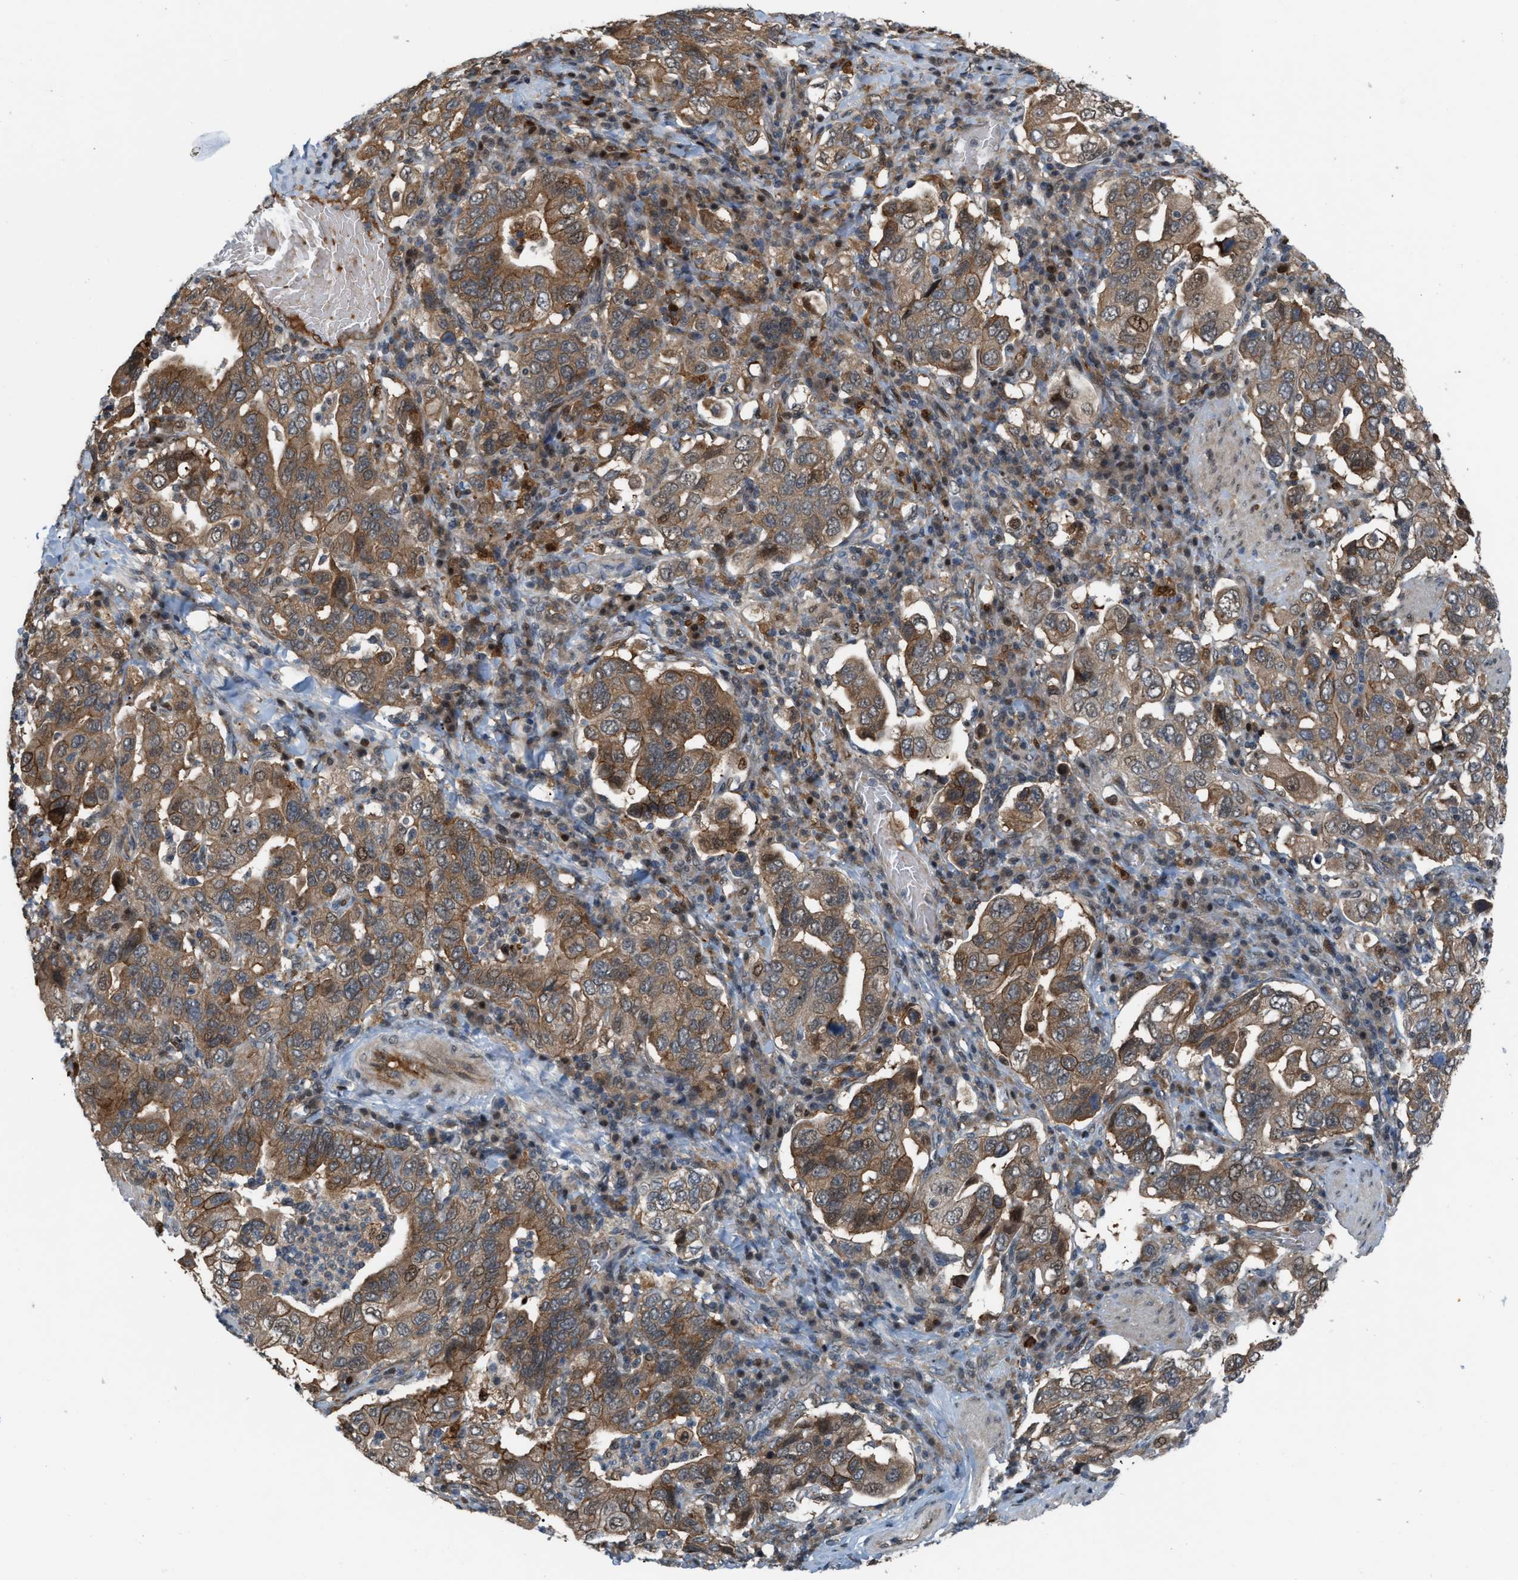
{"staining": {"intensity": "moderate", "quantity": ">75%", "location": "cytoplasmic/membranous"}, "tissue": "stomach cancer", "cell_type": "Tumor cells", "image_type": "cancer", "snomed": [{"axis": "morphology", "description": "Adenocarcinoma, NOS"}, {"axis": "topography", "description": "Stomach, upper"}], "caption": "Stomach cancer was stained to show a protein in brown. There is medium levels of moderate cytoplasmic/membranous staining in approximately >75% of tumor cells. The staining was performed using DAB to visualize the protein expression in brown, while the nuclei were stained in blue with hematoxylin (Magnification: 20x).", "gene": "RFFL", "patient": {"sex": "male", "age": 62}}